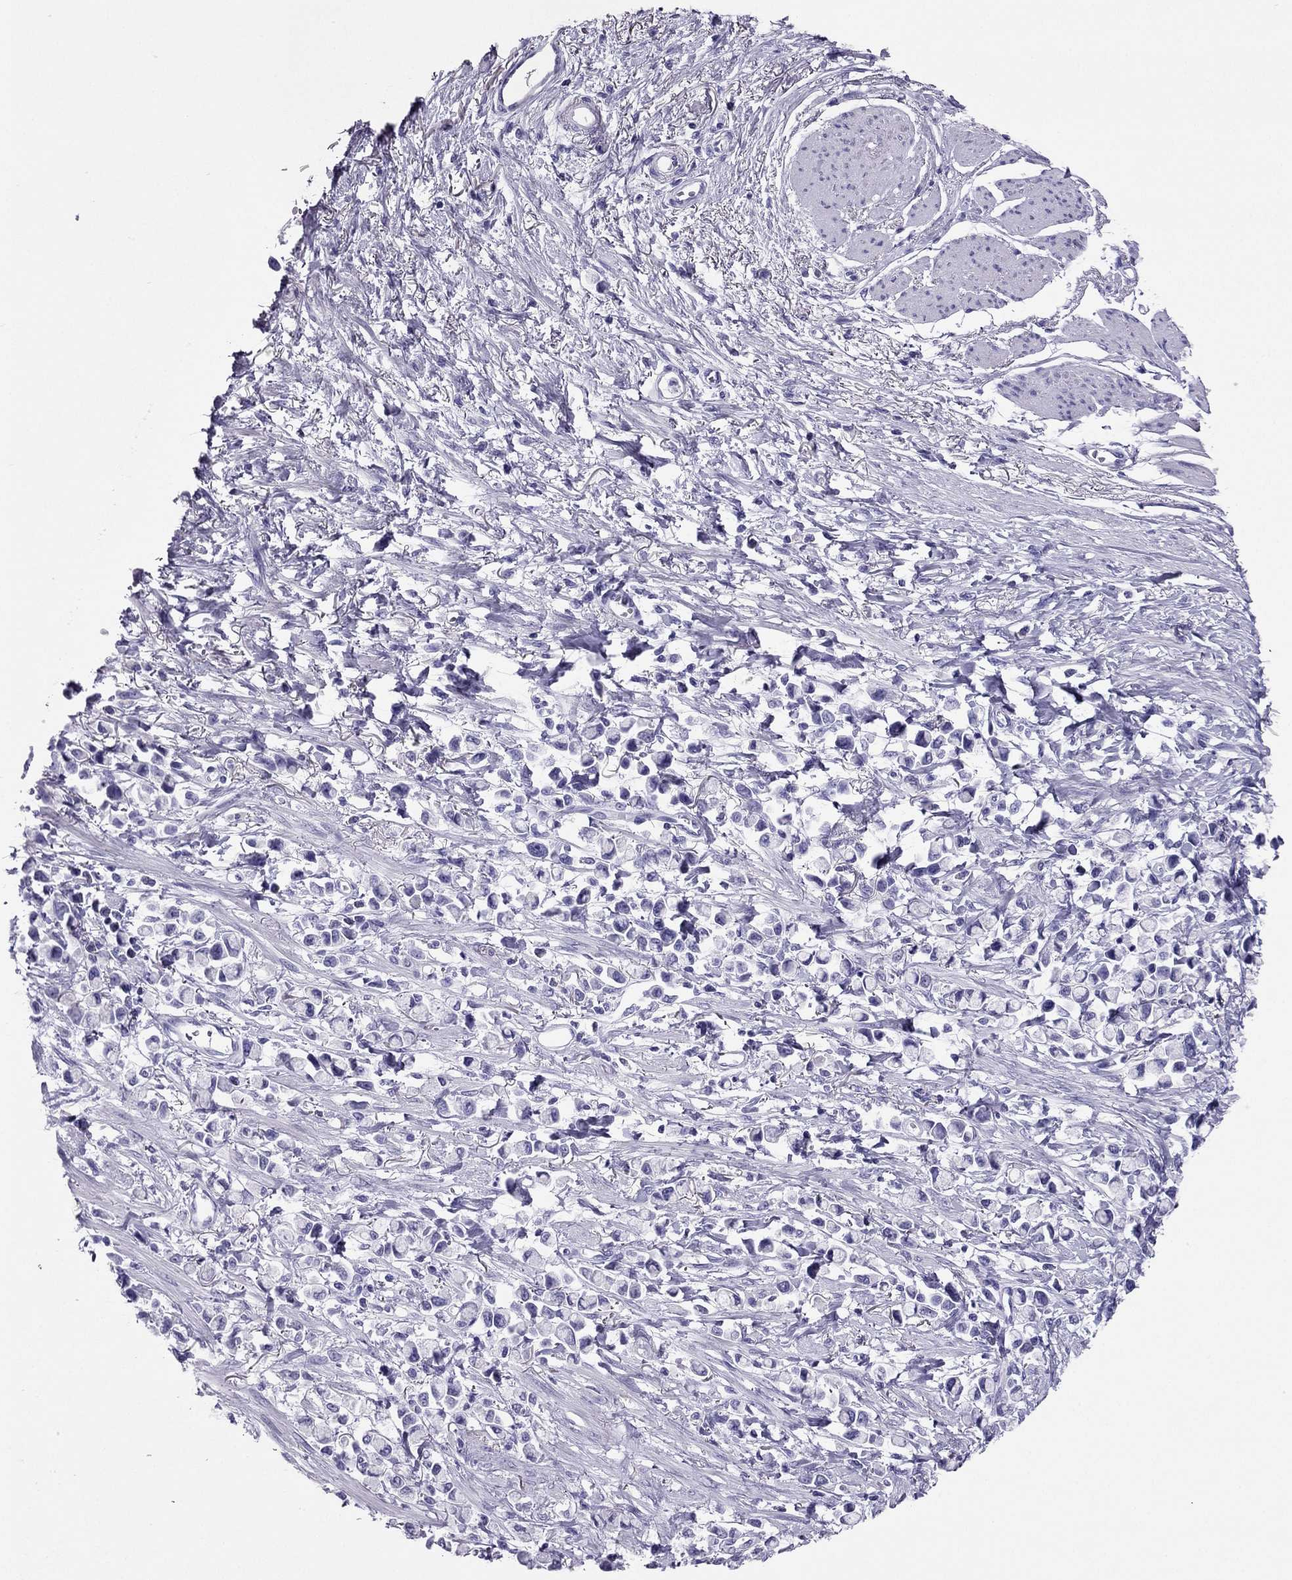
{"staining": {"intensity": "negative", "quantity": "none", "location": "none"}, "tissue": "stomach cancer", "cell_type": "Tumor cells", "image_type": "cancer", "snomed": [{"axis": "morphology", "description": "Adenocarcinoma, NOS"}, {"axis": "topography", "description": "Stomach"}], "caption": "This is a micrograph of immunohistochemistry staining of stomach cancer, which shows no positivity in tumor cells.", "gene": "PDE6A", "patient": {"sex": "female", "age": 81}}